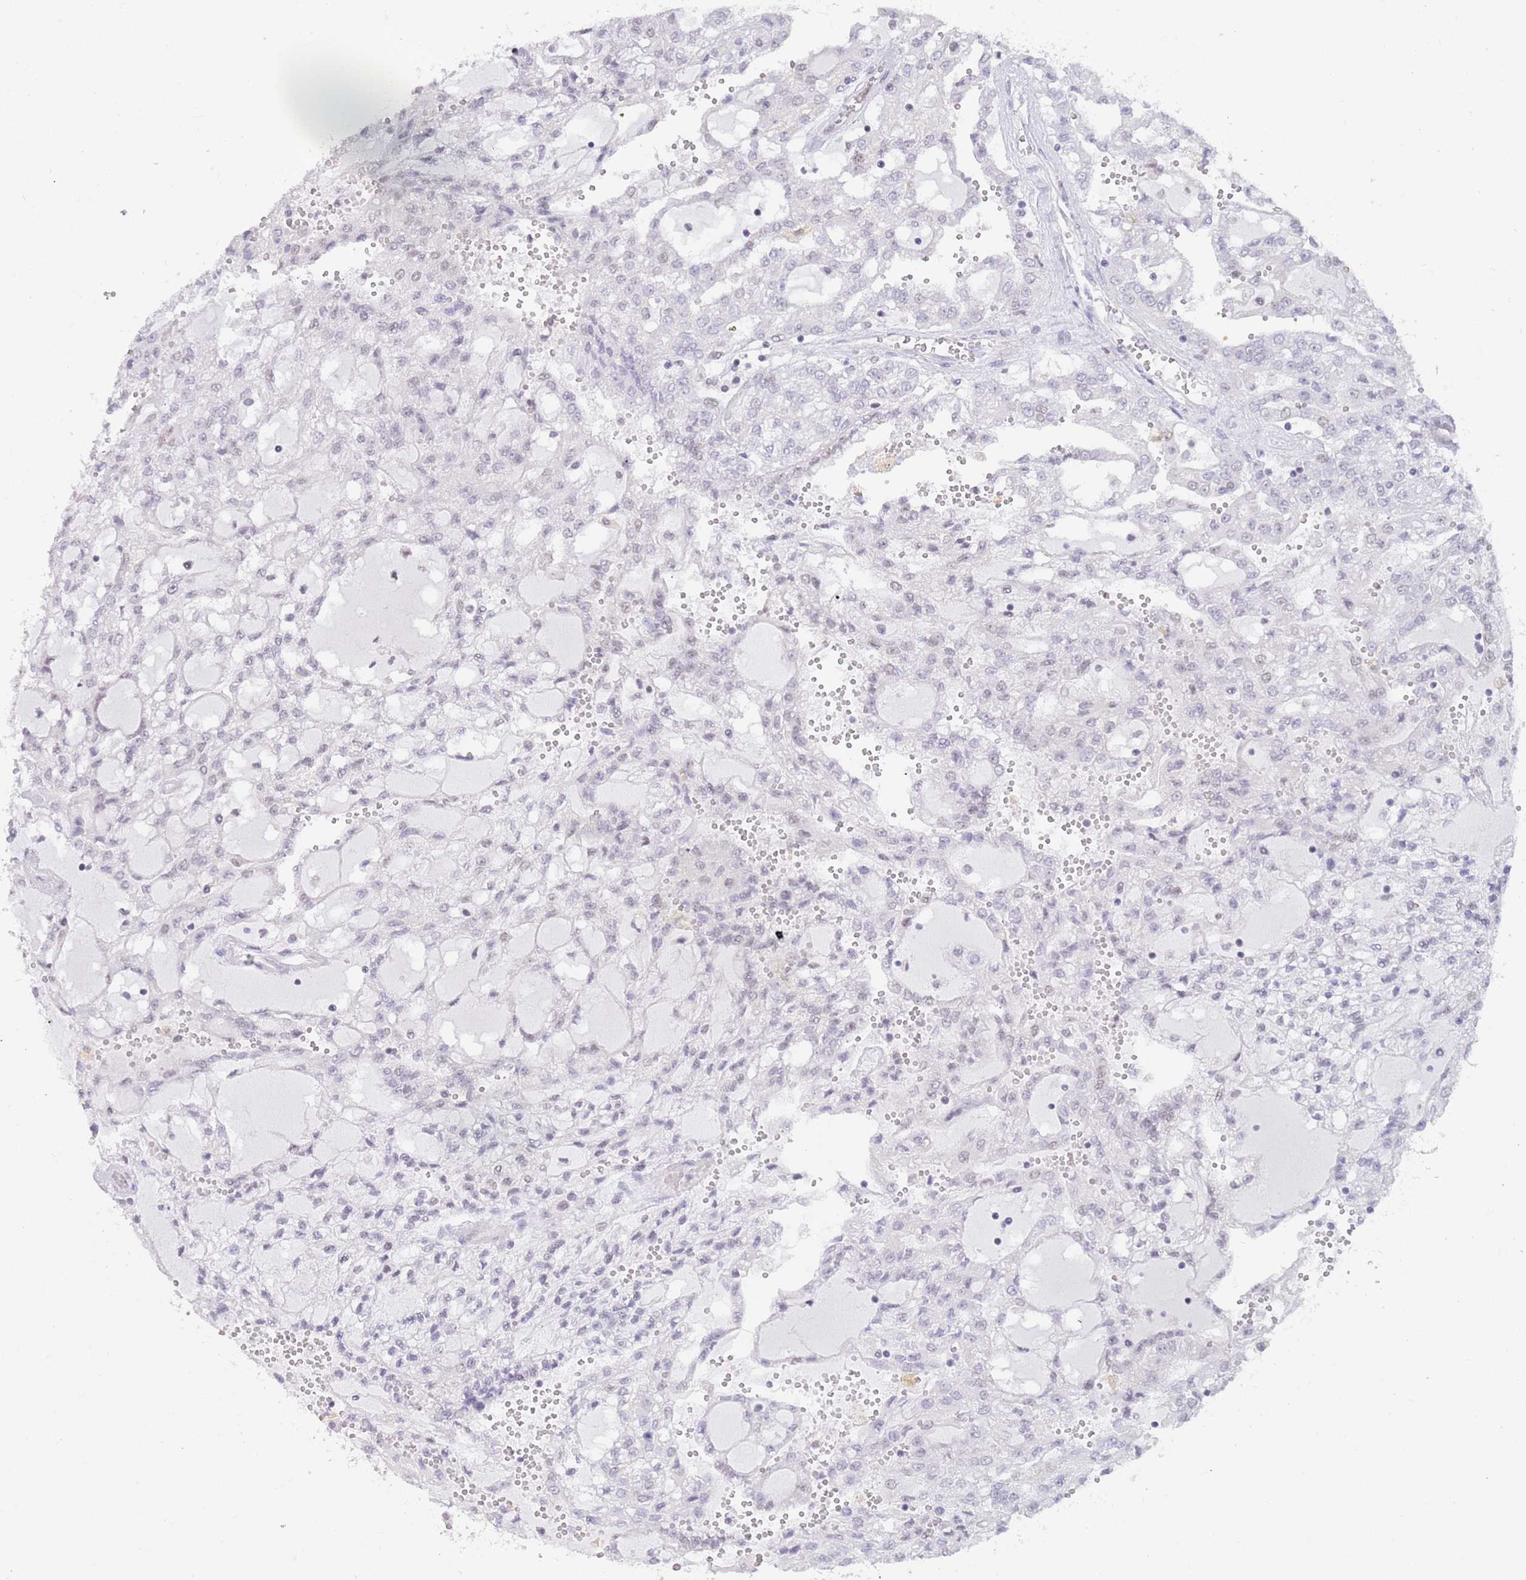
{"staining": {"intensity": "negative", "quantity": "none", "location": "none"}, "tissue": "renal cancer", "cell_type": "Tumor cells", "image_type": "cancer", "snomed": [{"axis": "morphology", "description": "Adenocarcinoma, NOS"}, {"axis": "topography", "description": "Kidney"}], "caption": "DAB (3,3'-diaminobenzidine) immunohistochemical staining of human renal cancer demonstrates no significant staining in tumor cells.", "gene": "ZNF382", "patient": {"sex": "male", "age": 63}}